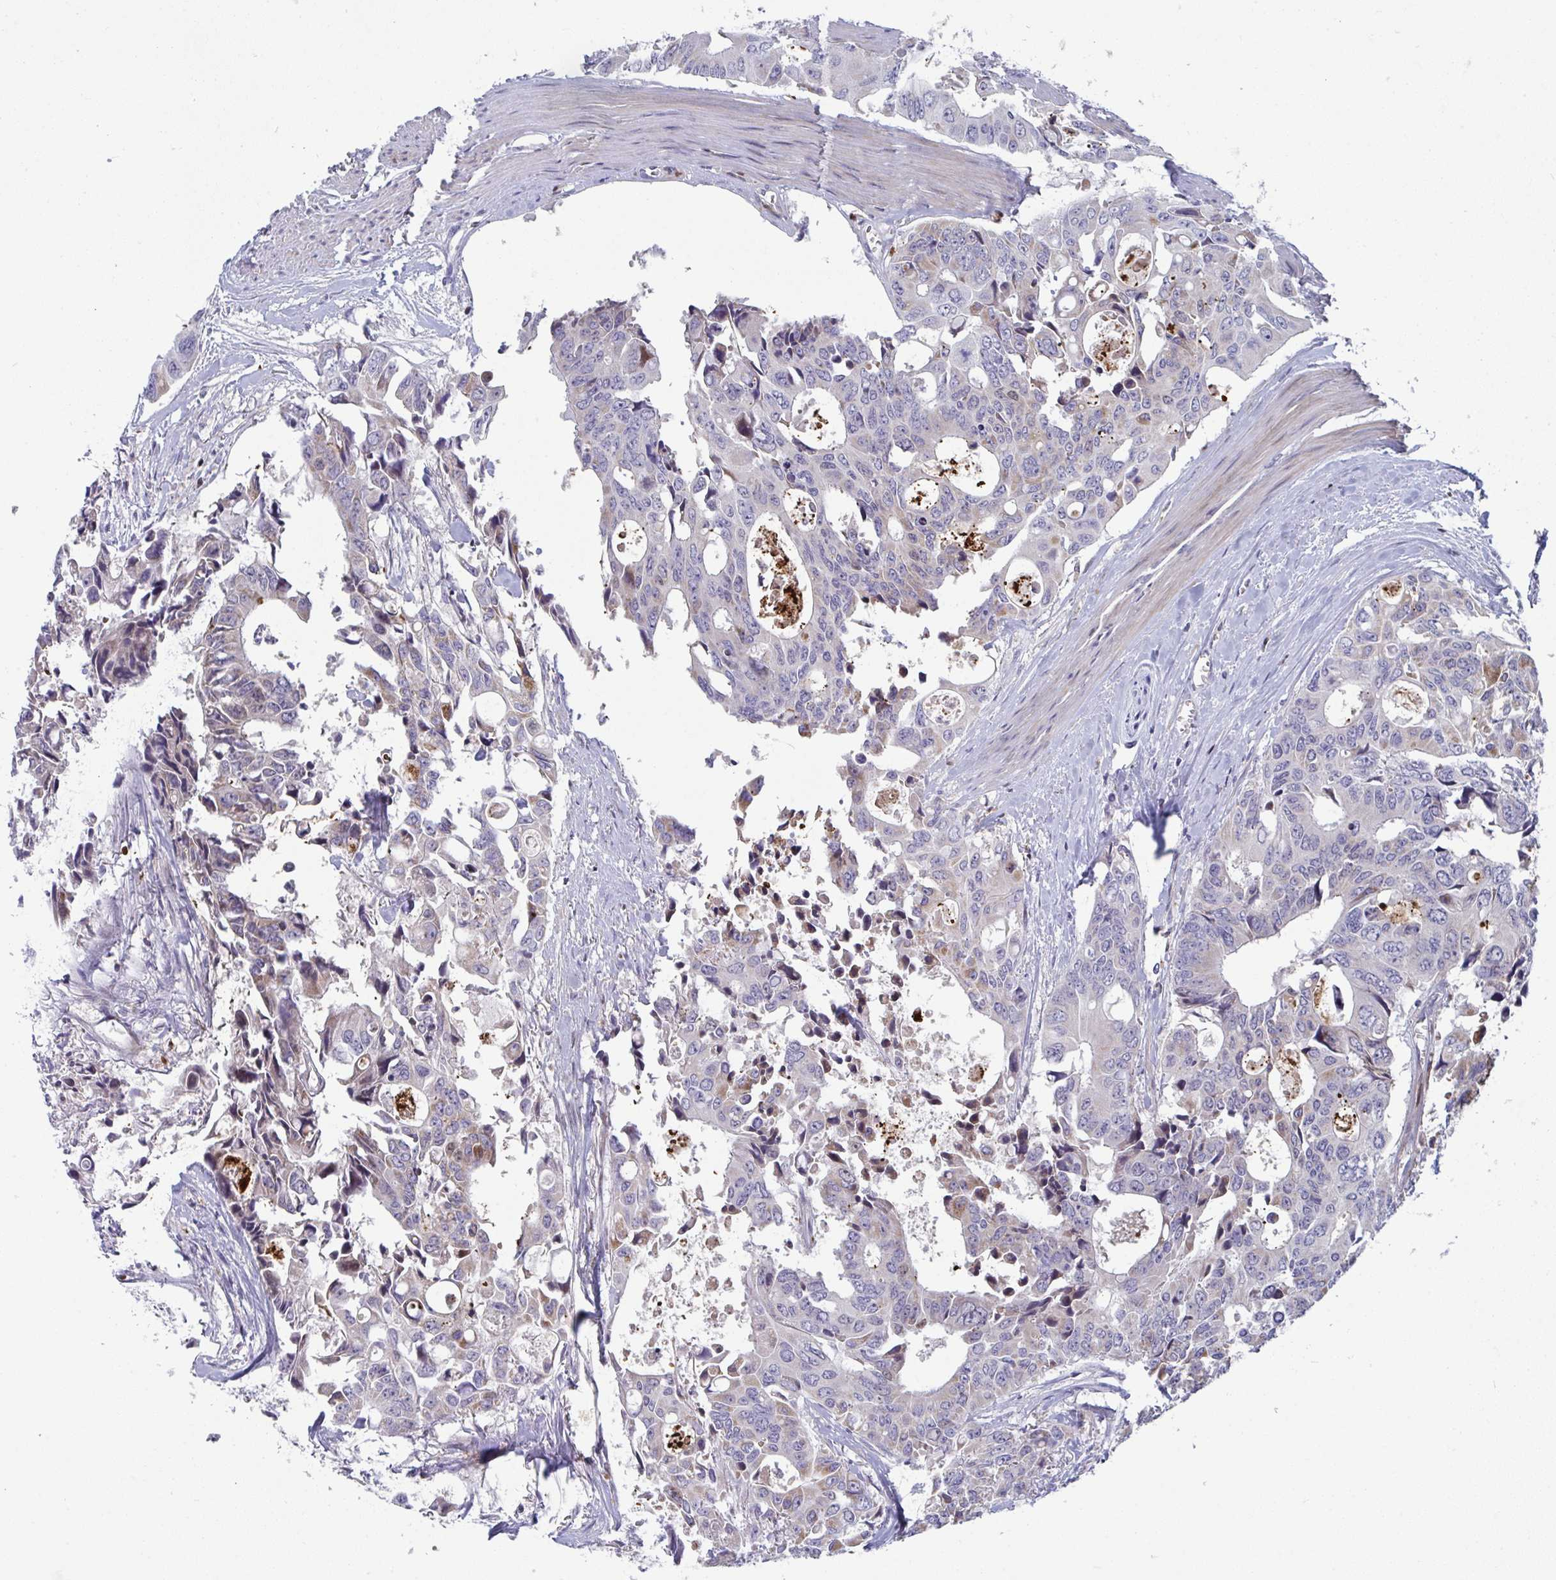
{"staining": {"intensity": "weak", "quantity": "<25%", "location": "cytoplasmic/membranous"}, "tissue": "colorectal cancer", "cell_type": "Tumor cells", "image_type": "cancer", "snomed": [{"axis": "morphology", "description": "Adenocarcinoma, NOS"}, {"axis": "topography", "description": "Rectum"}], "caption": "Immunohistochemical staining of adenocarcinoma (colorectal) shows no significant staining in tumor cells.", "gene": "AOC2", "patient": {"sex": "male", "age": 76}}